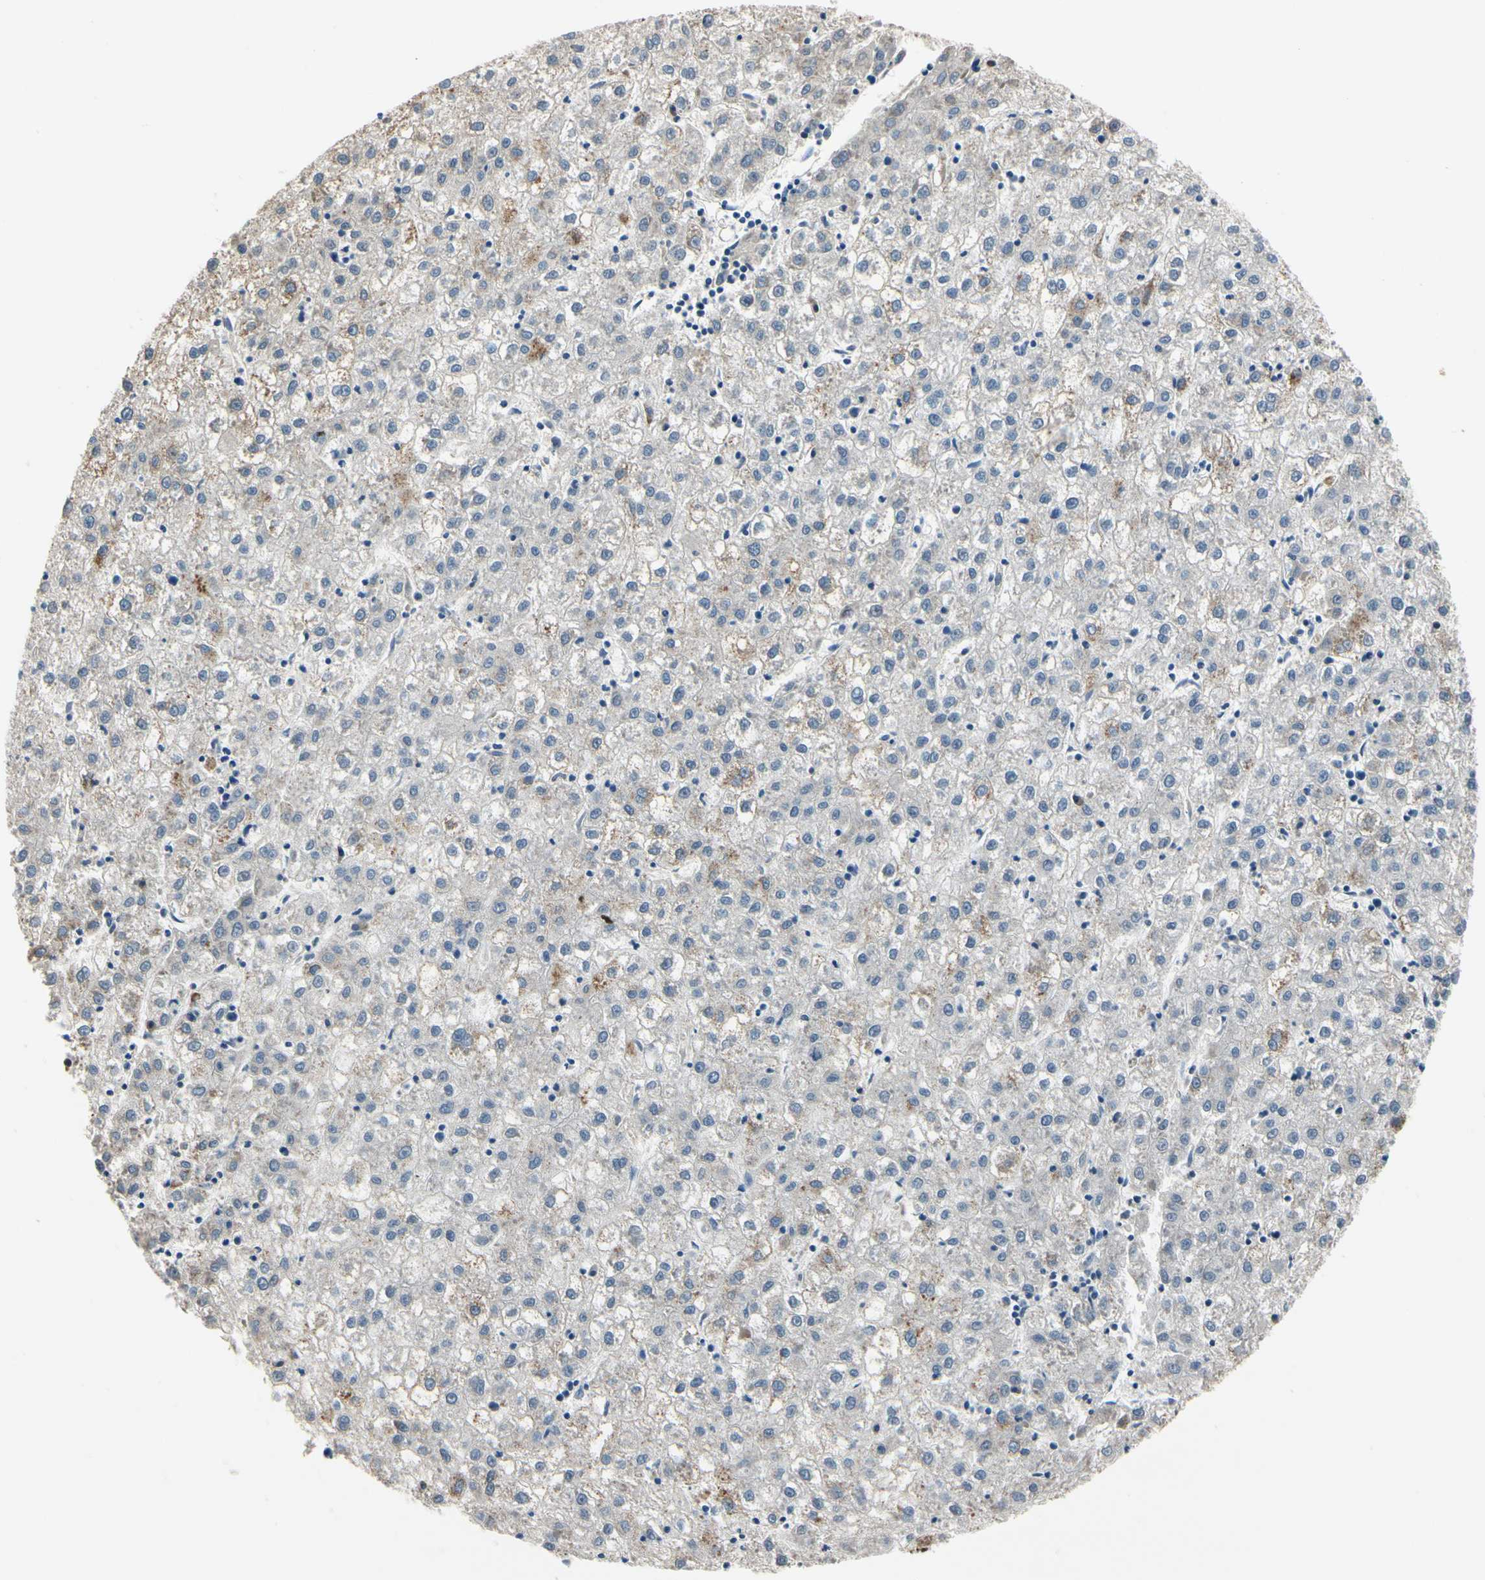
{"staining": {"intensity": "weak", "quantity": "<25%", "location": "cytoplasmic/membranous"}, "tissue": "liver cancer", "cell_type": "Tumor cells", "image_type": "cancer", "snomed": [{"axis": "morphology", "description": "Carcinoma, Hepatocellular, NOS"}, {"axis": "topography", "description": "Liver"}], "caption": "A micrograph of liver hepatocellular carcinoma stained for a protein displays no brown staining in tumor cells.", "gene": "CPA3", "patient": {"sex": "male", "age": 72}}